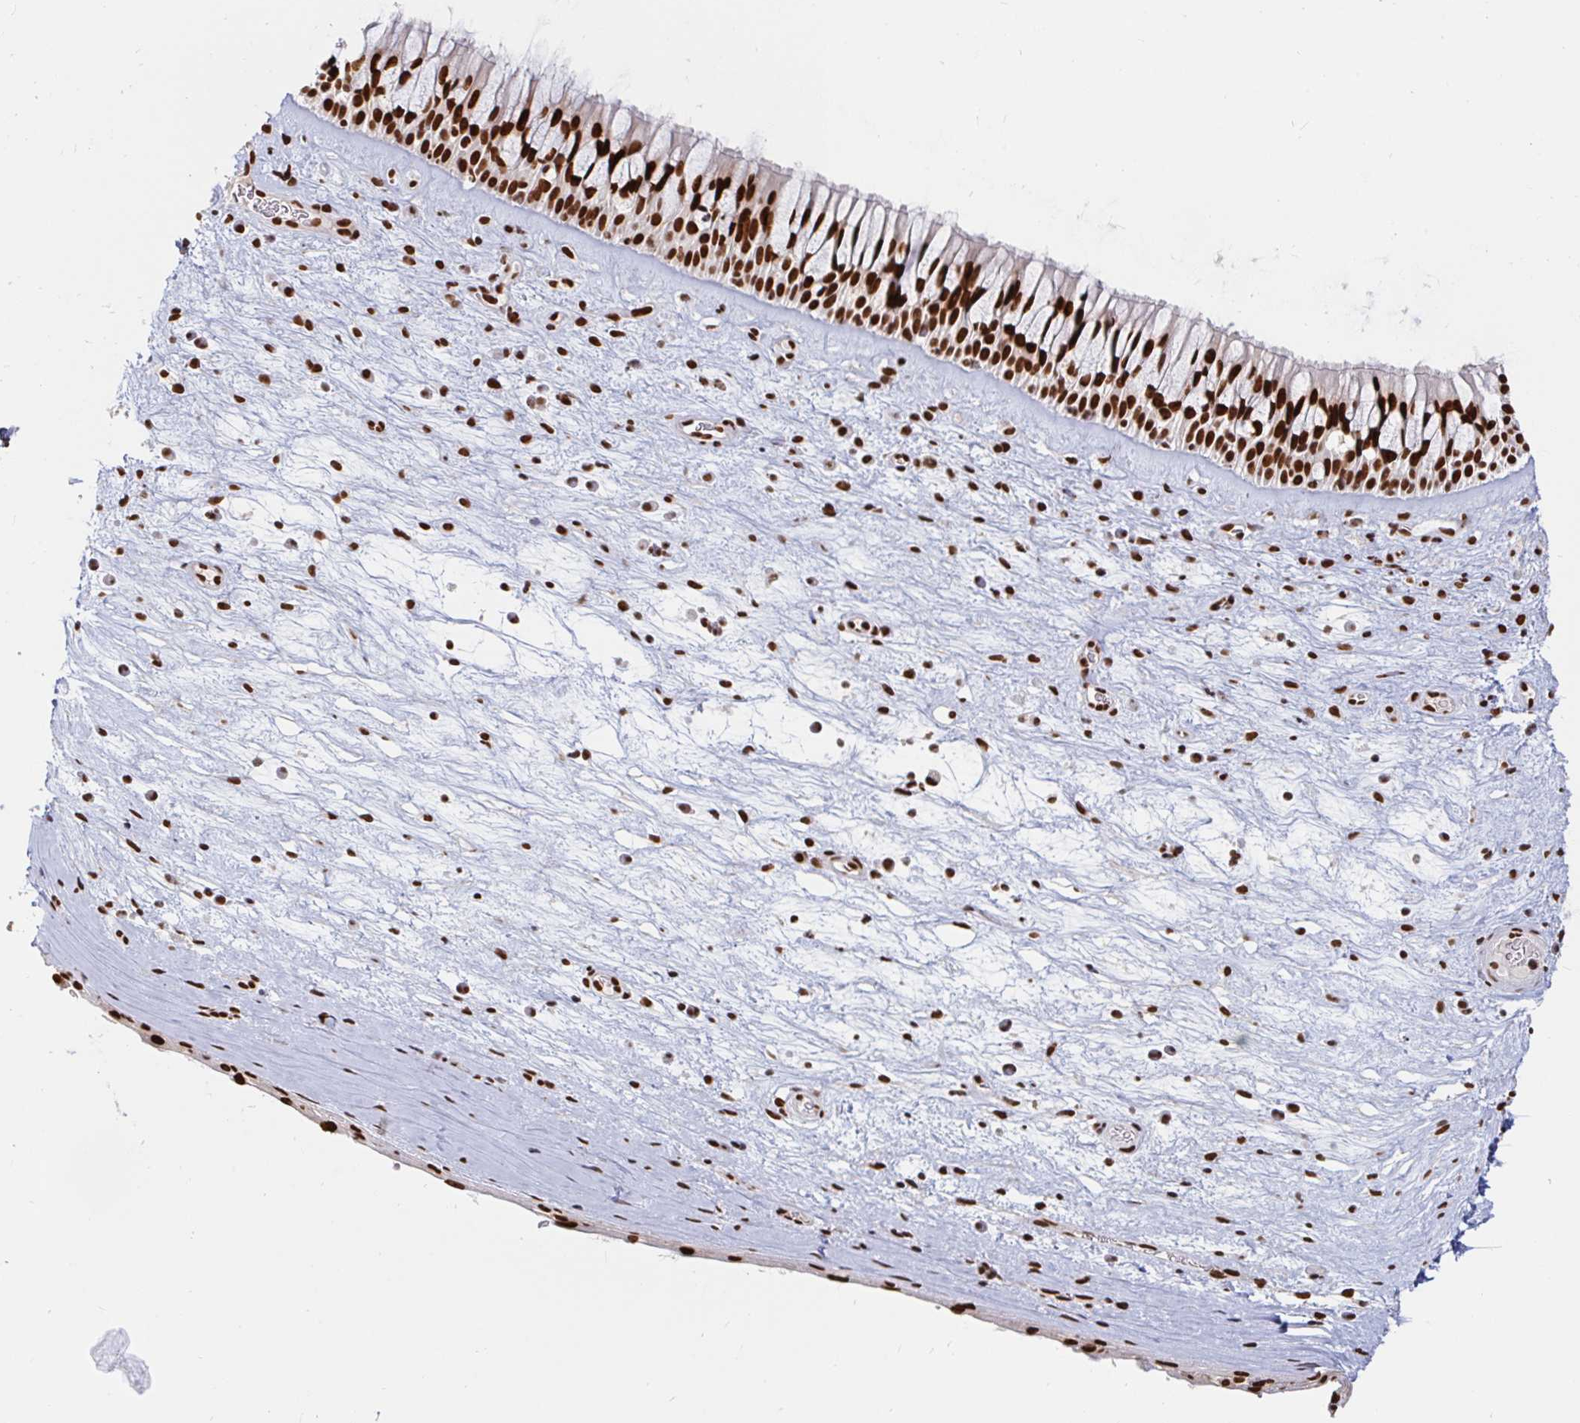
{"staining": {"intensity": "strong", "quantity": ">75%", "location": "nuclear"}, "tissue": "nasopharynx", "cell_type": "Respiratory epithelial cells", "image_type": "normal", "snomed": [{"axis": "morphology", "description": "Normal tissue, NOS"}, {"axis": "topography", "description": "Nasopharynx"}], "caption": "Immunohistochemistry micrograph of unremarkable nasopharynx stained for a protein (brown), which displays high levels of strong nuclear expression in approximately >75% of respiratory epithelial cells.", "gene": "RBMXL1", "patient": {"sex": "male", "age": 74}}